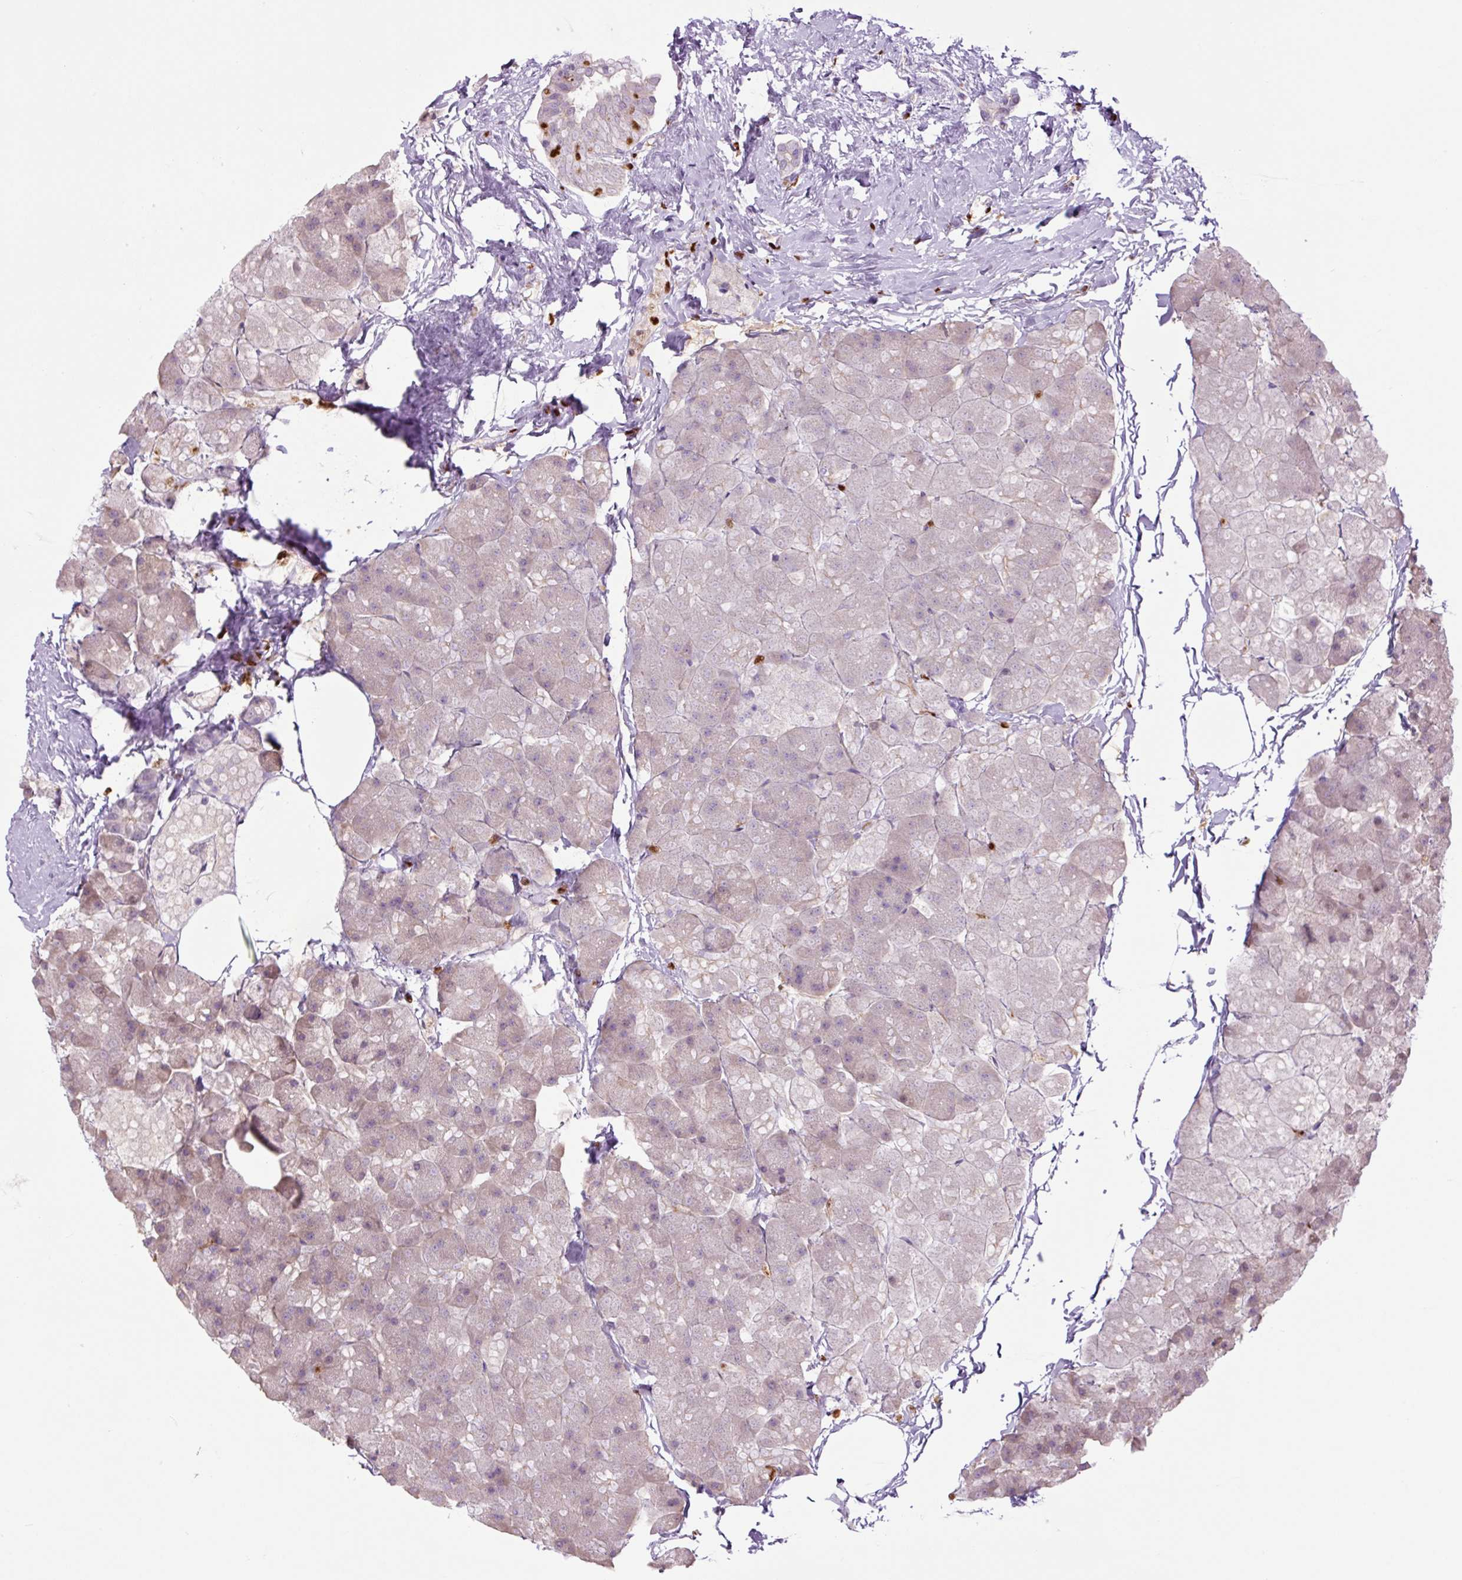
{"staining": {"intensity": "negative", "quantity": "none", "location": "none"}, "tissue": "pancreas", "cell_type": "Exocrine glandular cells", "image_type": "normal", "snomed": [{"axis": "morphology", "description": "Normal tissue, NOS"}, {"axis": "topography", "description": "Pancreas"}], "caption": "A high-resolution image shows IHC staining of benign pancreas, which reveals no significant expression in exocrine glandular cells.", "gene": "SPI1", "patient": {"sex": "male", "age": 35}}